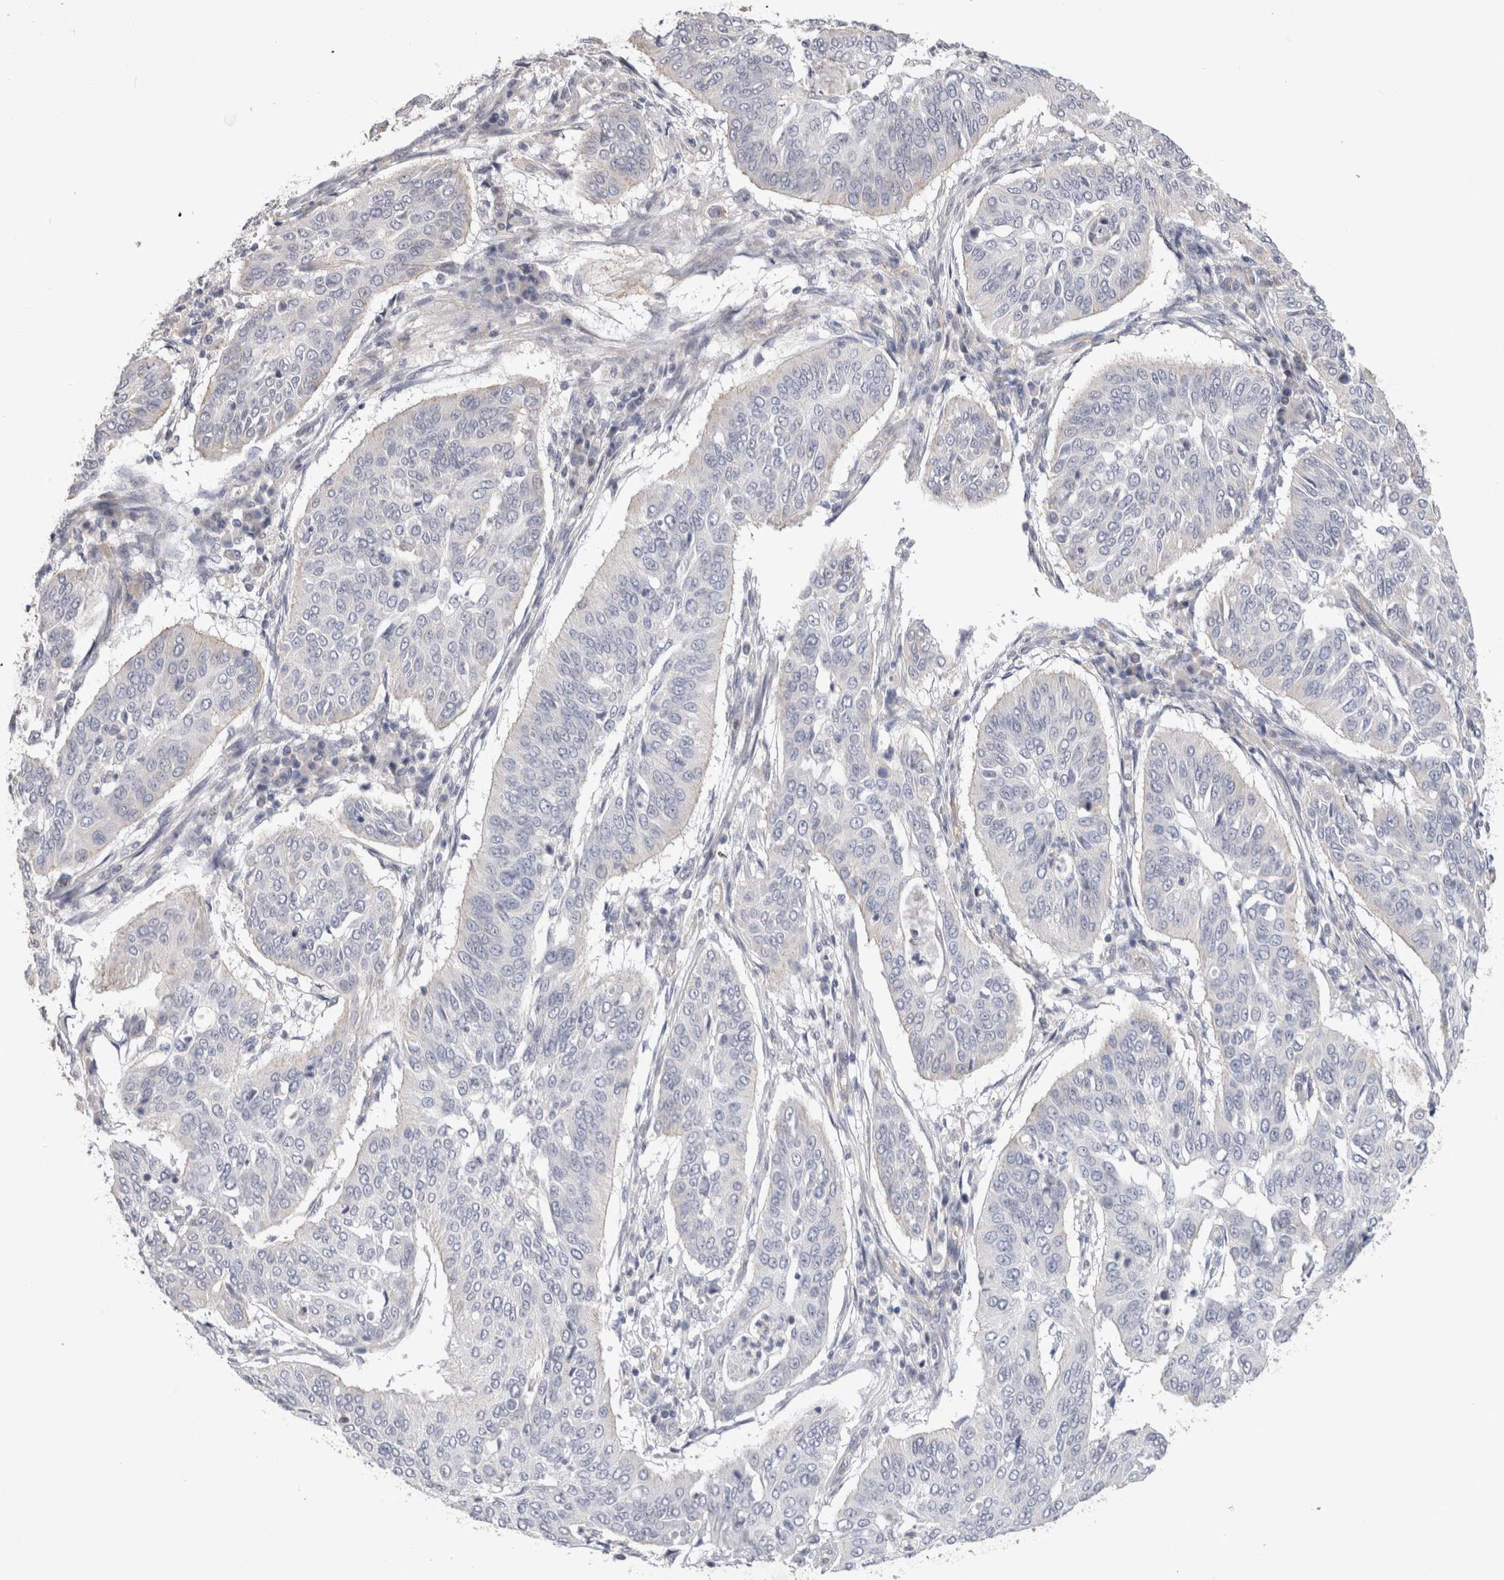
{"staining": {"intensity": "negative", "quantity": "none", "location": "none"}, "tissue": "cervical cancer", "cell_type": "Tumor cells", "image_type": "cancer", "snomed": [{"axis": "morphology", "description": "Normal tissue, NOS"}, {"axis": "morphology", "description": "Squamous cell carcinoma, NOS"}, {"axis": "topography", "description": "Cervix"}], "caption": "Tumor cells are negative for protein expression in human cervical cancer.", "gene": "AFP", "patient": {"sex": "female", "age": 39}}